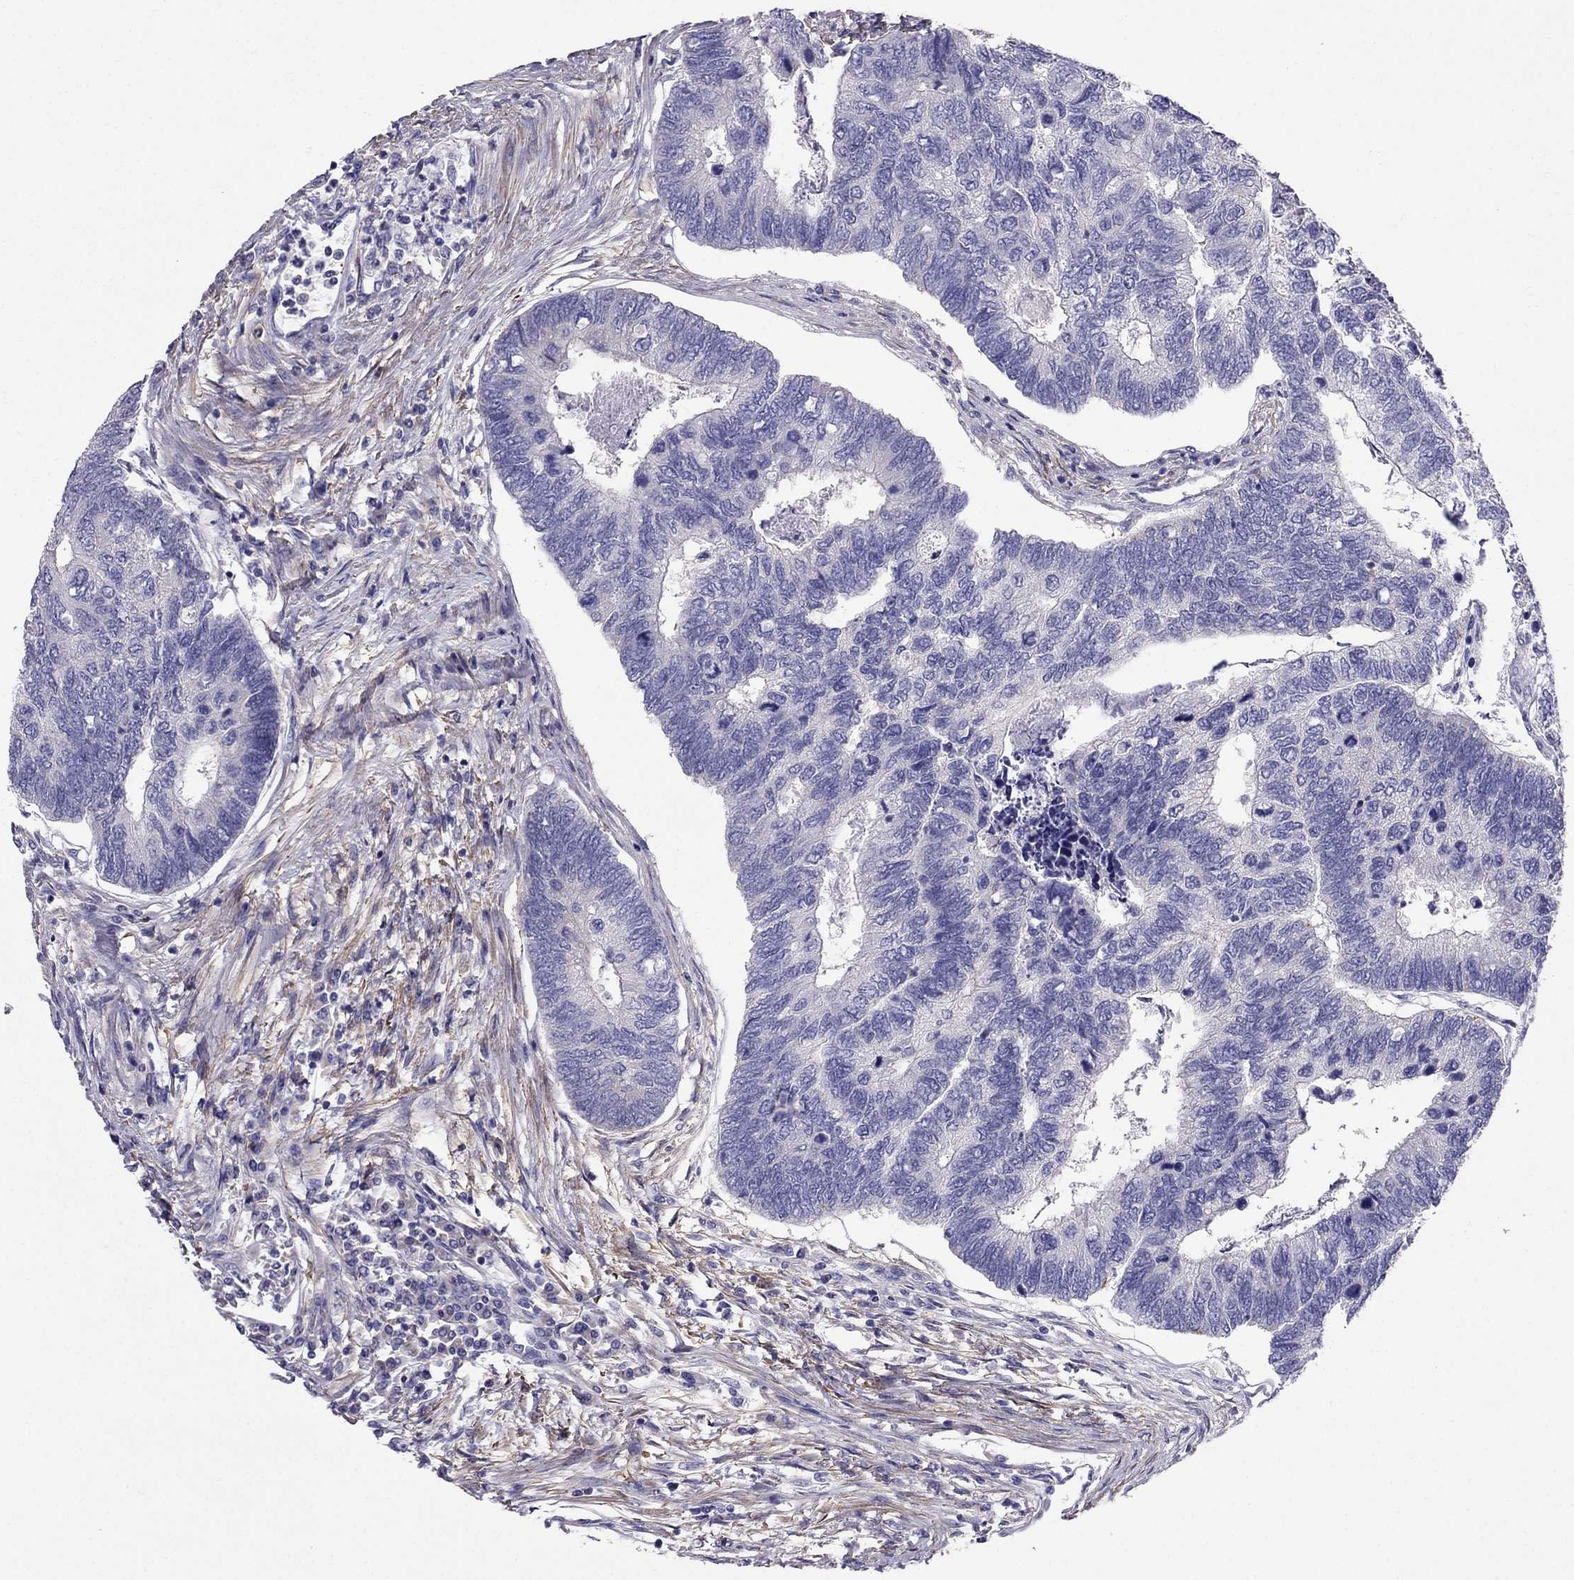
{"staining": {"intensity": "negative", "quantity": "none", "location": "none"}, "tissue": "colorectal cancer", "cell_type": "Tumor cells", "image_type": "cancer", "snomed": [{"axis": "morphology", "description": "Adenocarcinoma, NOS"}, {"axis": "topography", "description": "Colon"}], "caption": "DAB immunohistochemical staining of adenocarcinoma (colorectal) demonstrates no significant staining in tumor cells. The staining was performed using DAB (3,3'-diaminobenzidine) to visualize the protein expression in brown, while the nuclei were stained in blue with hematoxylin (Magnification: 20x).", "gene": "GPR50", "patient": {"sex": "female", "age": 67}}